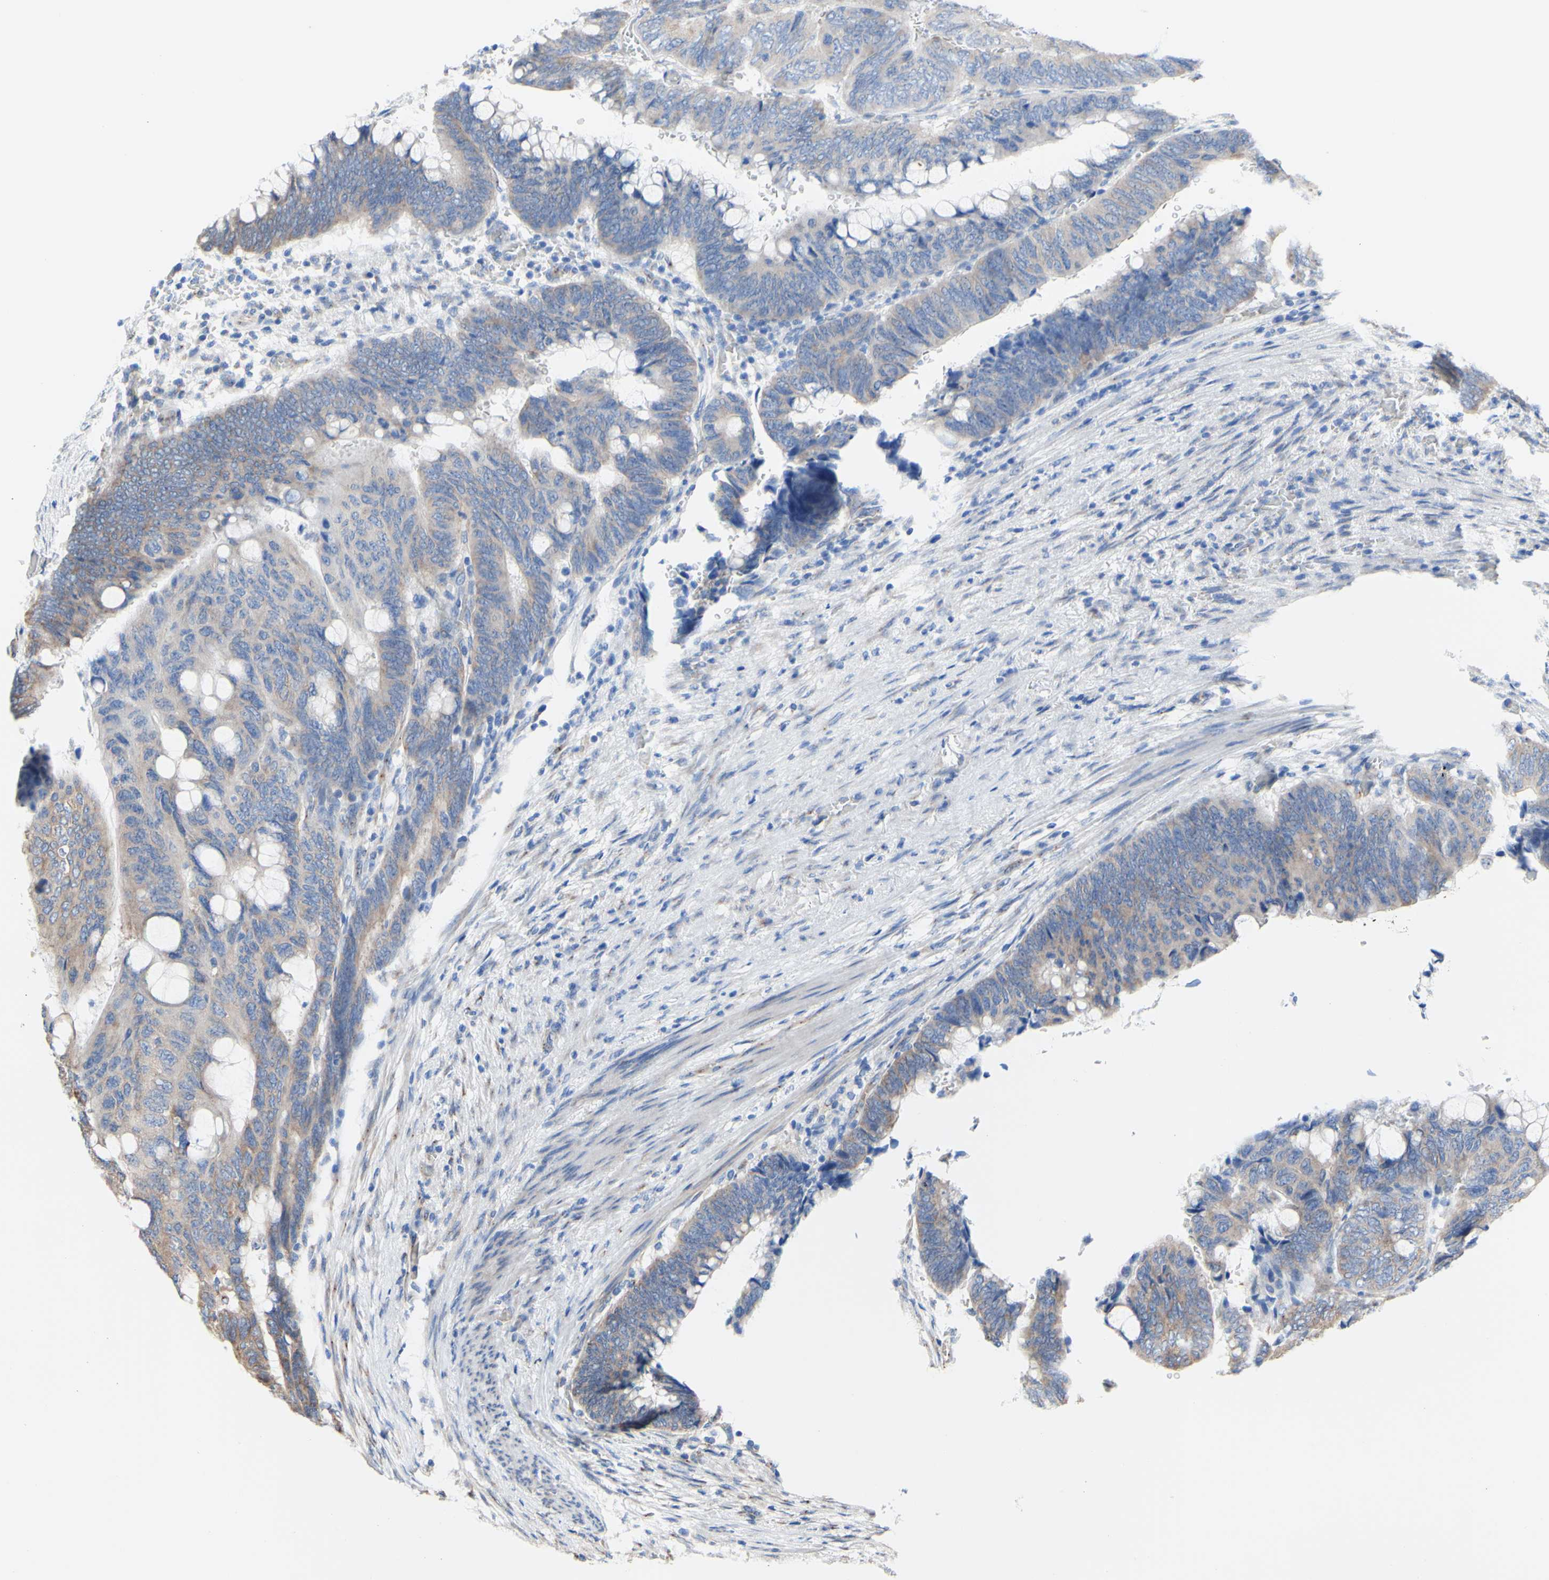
{"staining": {"intensity": "weak", "quantity": ">75%", "location": "cytoplasmic/membranous"}, "tissue": "colorectal cancer", "cell_type": "Tumor cells", "image_type": "cancer", "snomed": [{"axis": "morphology", "description": "Normal tissue, NOS"}, {"axis": "morphology", "description": "Adenocarcinoma, NOS"}, {"axis": "topography", "description": "Rectum"}, {"axis": "topography", "description": "Peripheral nerve tissue"}], "caption": "An IHC photomicrograph of neoplastic tissue is shown. Protein staining in brown shows weak cytoplasmic/membranous positivity in colorectal adenocarcinoma within tumor cells.", "gene": "LRIG3", "patient": {"sex": "male", "age": 92}}